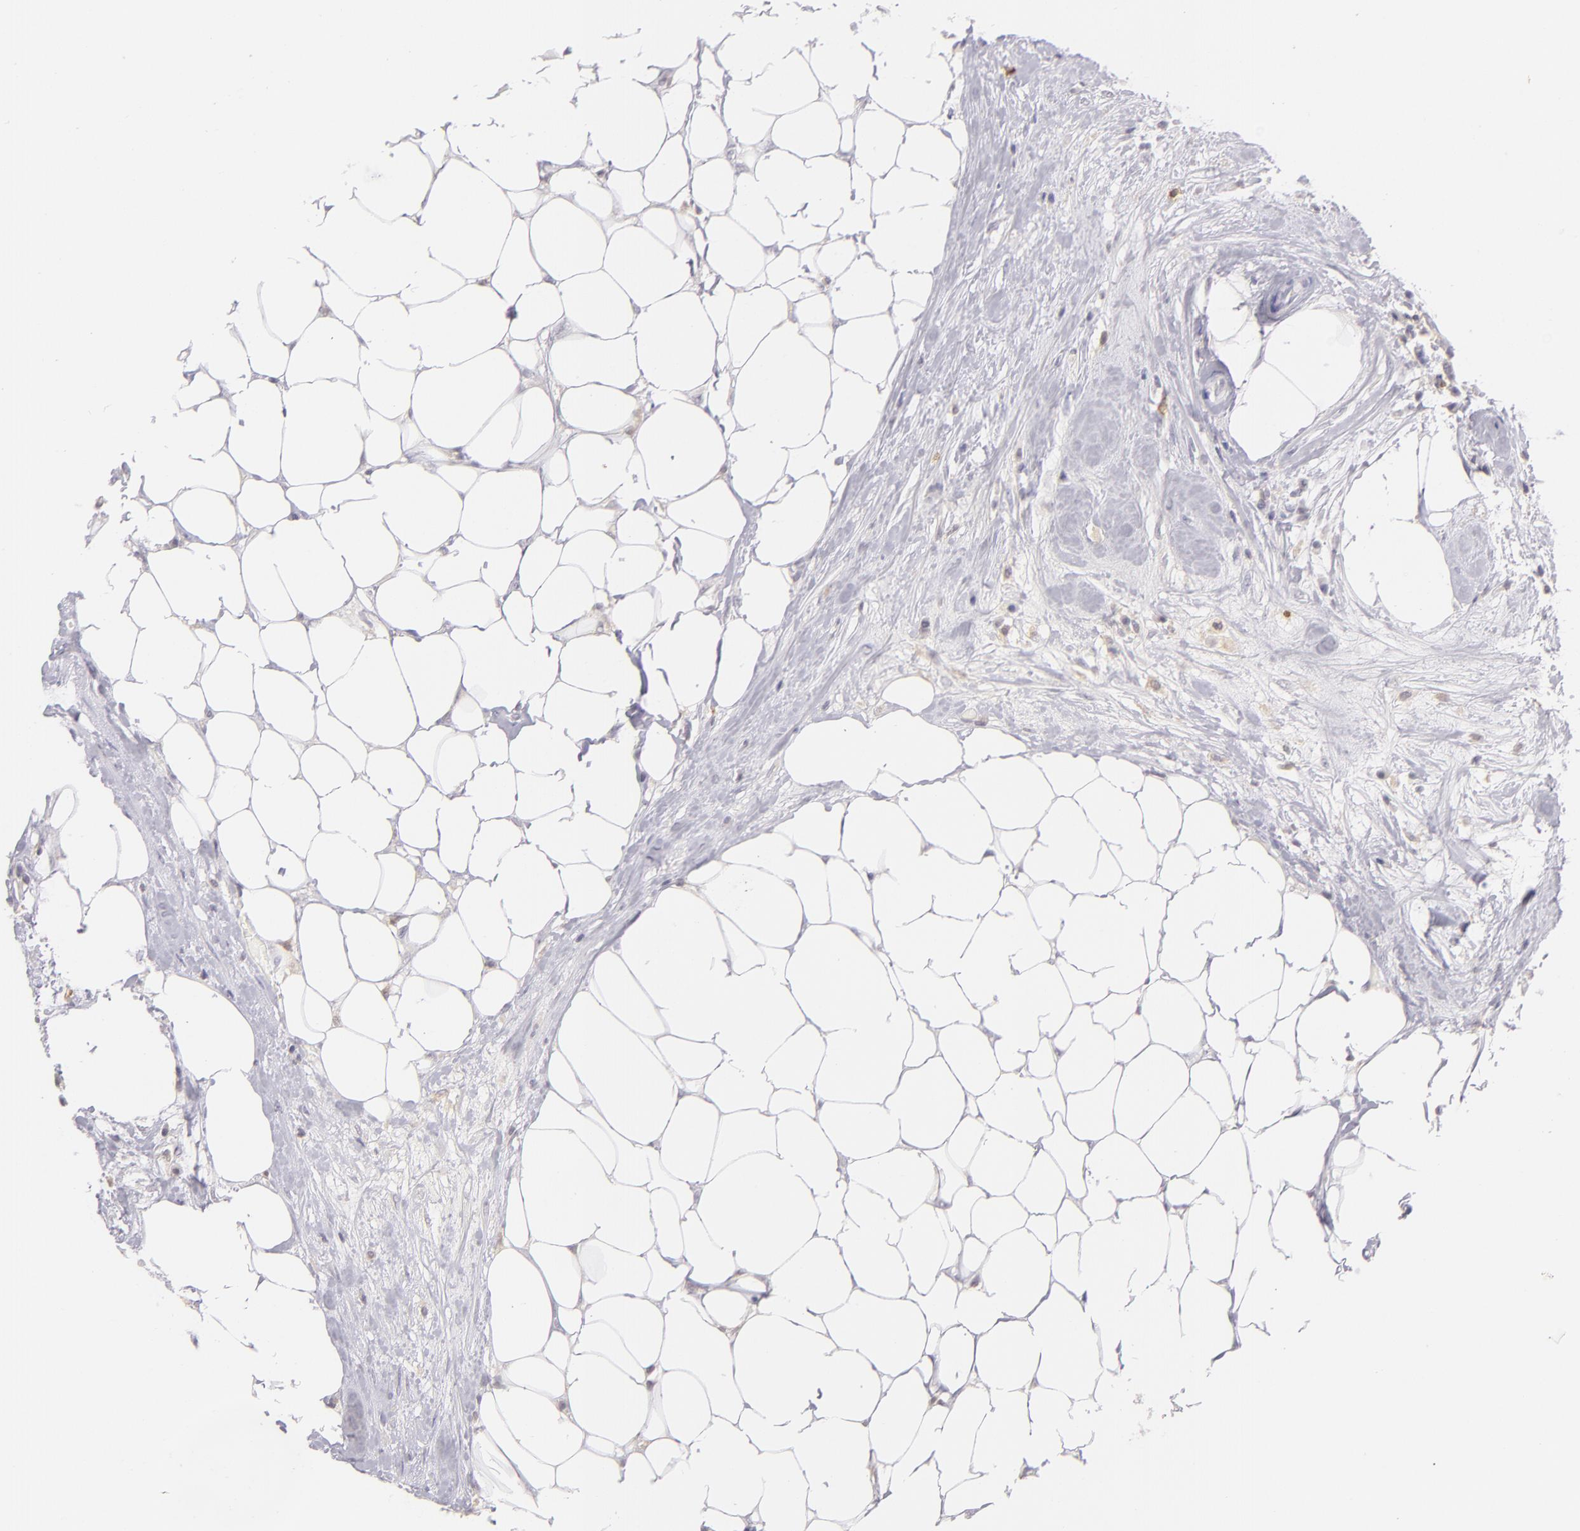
{"staining": {"intensity": "moderate", "quantity": "<25%", "location": "cytoplasmic/membranous"}, "tissue": "colorectal cancer", "cell_type": "Tumor cells", "image_type": "cancer", "snomed": [{"axis": "morphology", "description": "Adenocarcinoma, NOS"}, {"axis": "topography", "description": "Colon"}], "caption": "Immunohistochemical staining of adenocarcinoma (colorectal) reveals low levels of moderate cytoplasmic/membranous positivity in about <25% of tumor cells.", "gene": "IL2RA", "patient": {"sex": "female", "age": 70}}